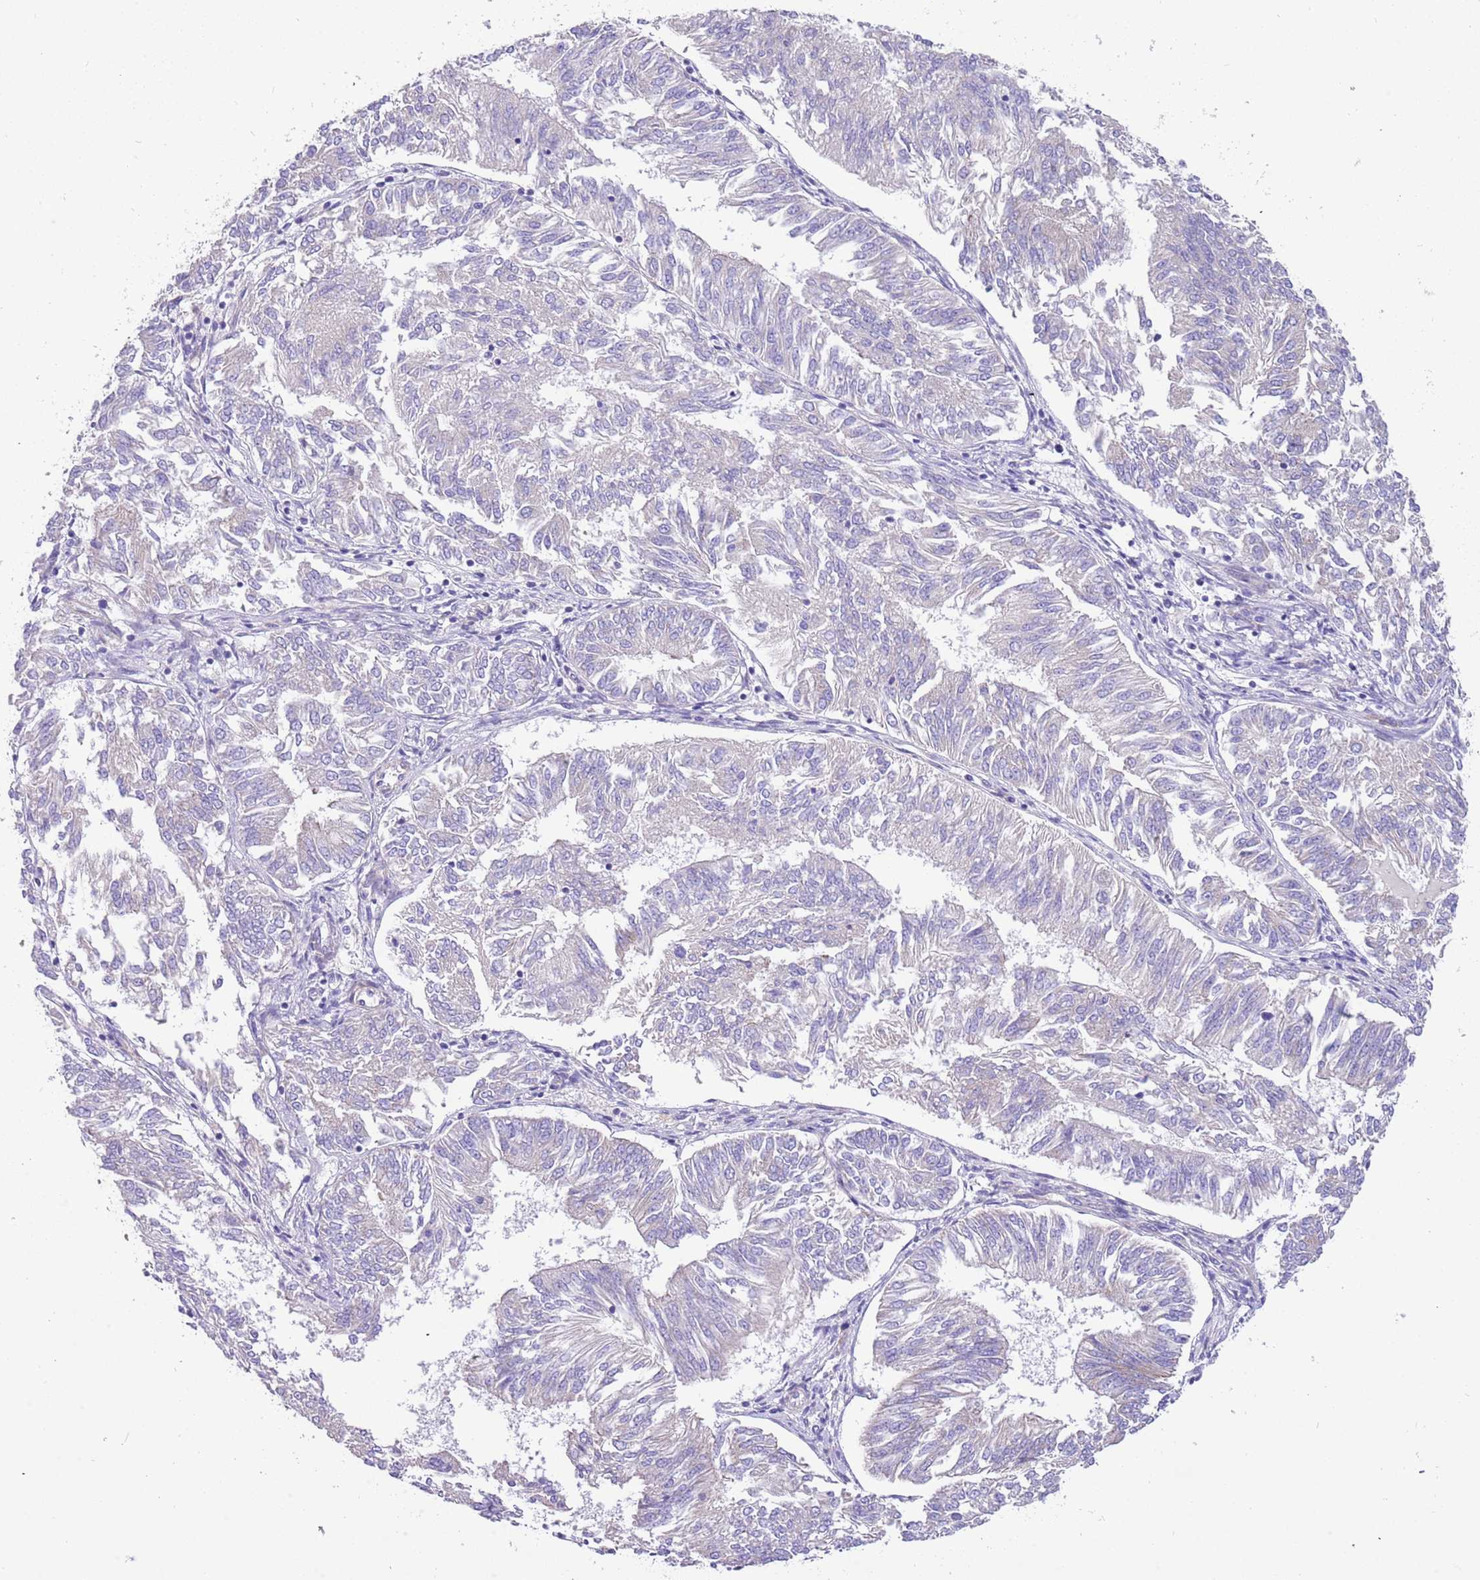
{"staining": {"intensity": "negative", "quantity": "none", "location": "none"}, "tissue": "endometrial cancer", "cell_type": "Tumor cells", "image_type": "cancer", "snomed": [{"axis": "morphology", "description": "Adenocarcinoma, NOS"}, {"axis": "topography", "description": "Endometrium"}], "caption": "Tumor cells are negative for brown protein staining in endometrial adenocarcinoma. Brightfield microscopy of immunohistochemistry stained with DAB (3,3'-diaminobenzidine) (brown) and hematoxylin (blue), captured at high magnification.", "gene": "SERINC3", "patient": {"sex": "female", "age": 58}}